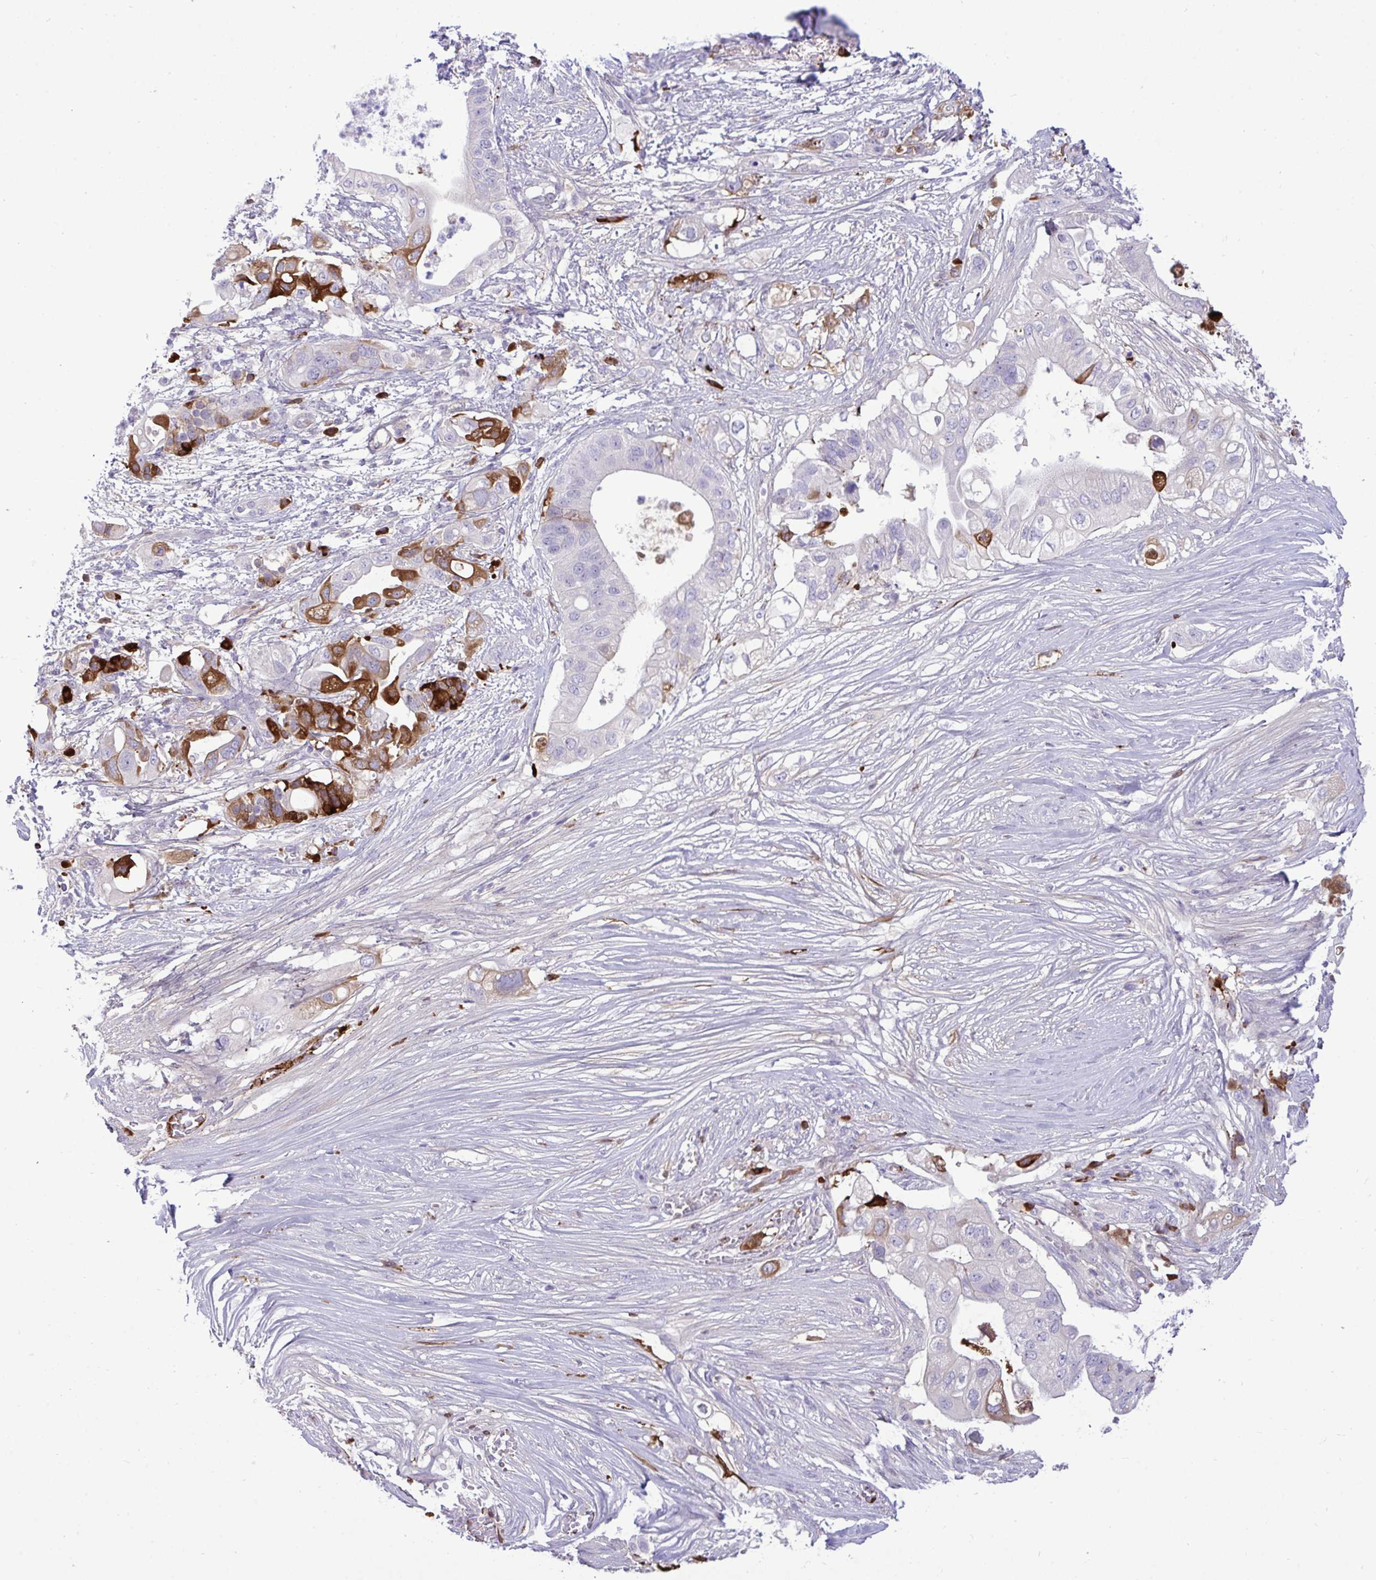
{"staining": {"intensity": "strong", "quantity": "<25%", "location": "cytoplasmic/membranous"}, "tissue": "pancreatic cancer", "cell_type": "Tumor cells", "image_type": "cancer", "snomed": [{"axis": "morphology", "description": "Adenocarcinoma, NOS"}, {"axis": "topography", "description": "Pancreas"}], "caption": "Pancreatic cancer stained with immunohistochemistry (IHC) reveals strong cytoplasmic/membranous positivity in approximately <25% of tumor cells.", "gene": "F2", "patient": {"sex": "female", "age": 72}}